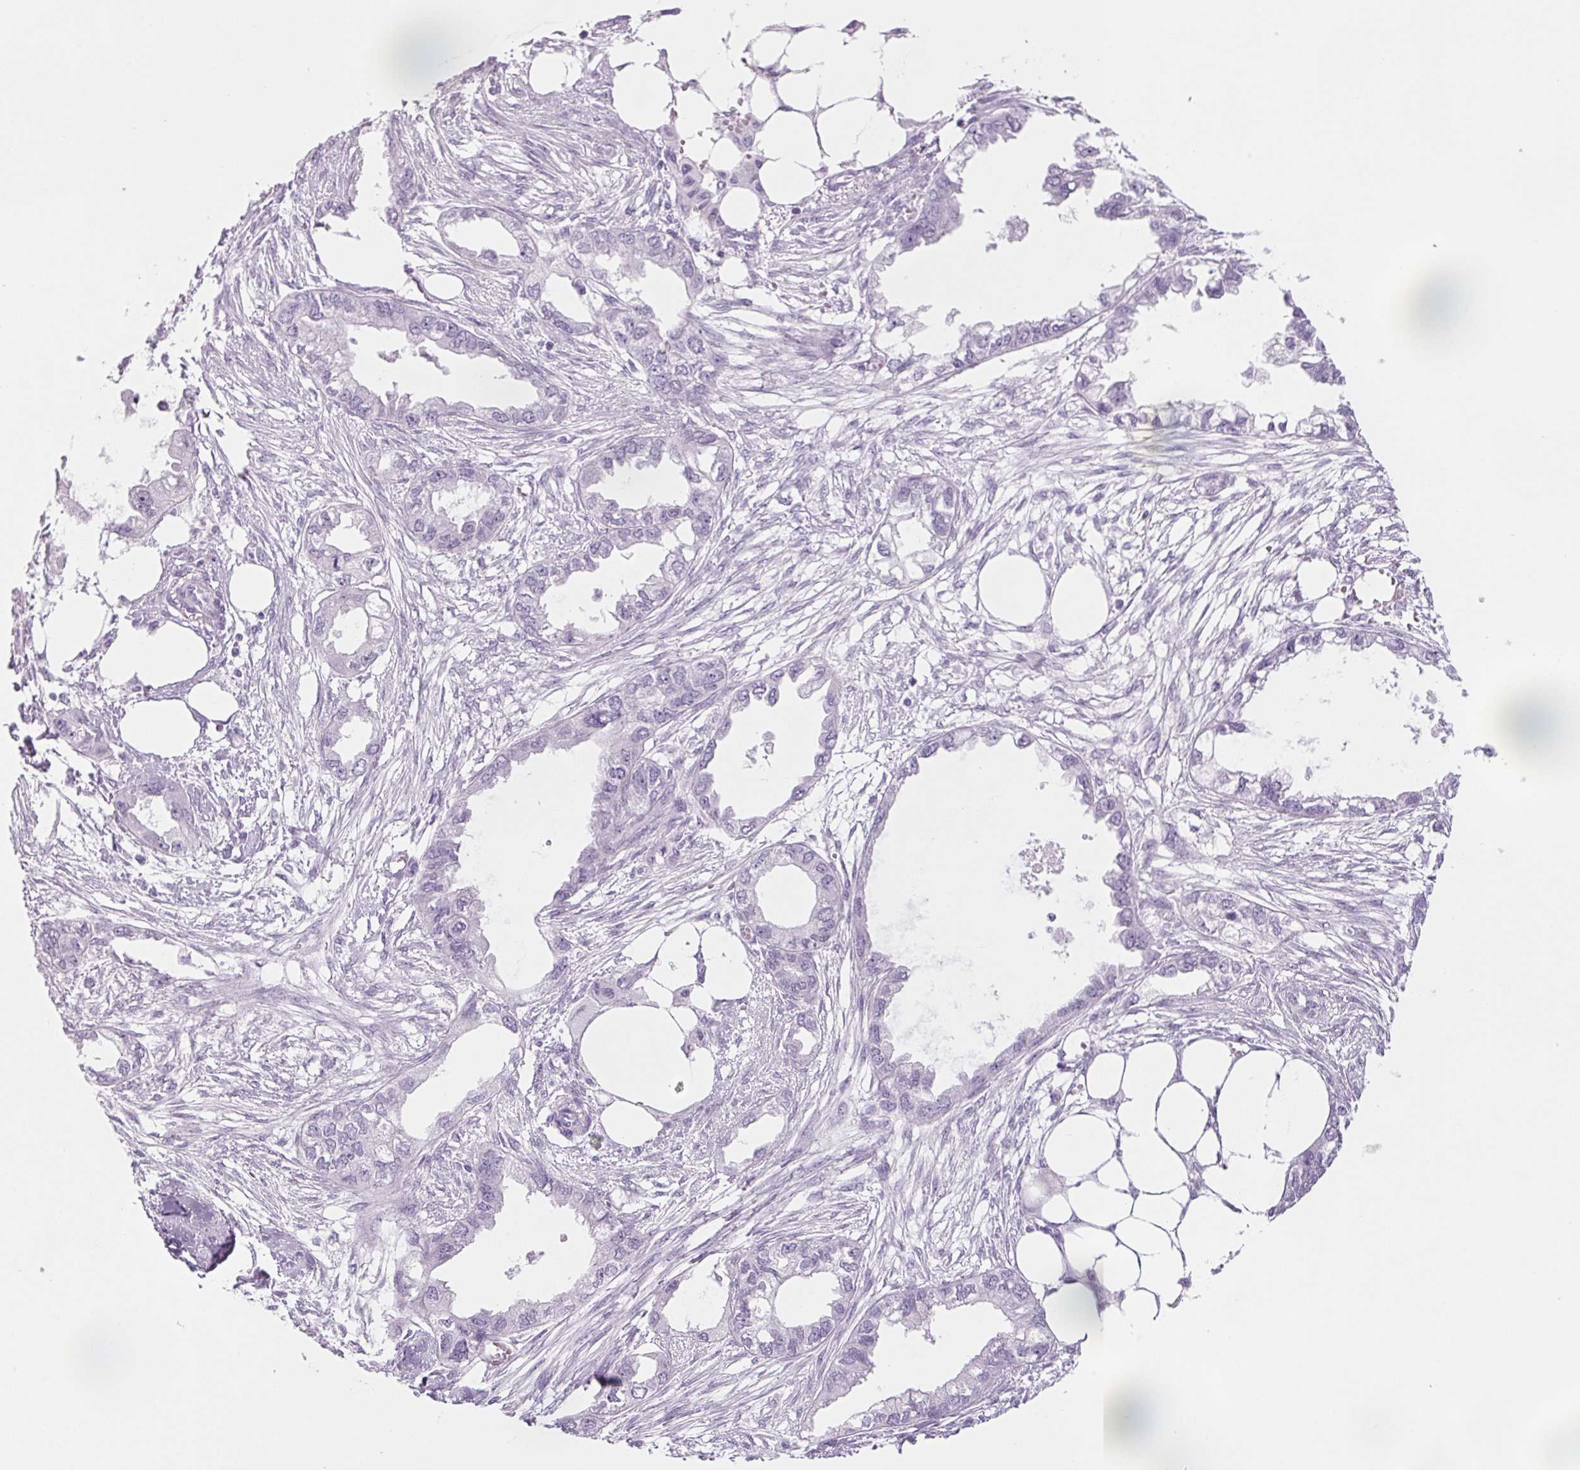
{"staining": {"intensity": "negative", "quantity": "none", "location": "none"}, "tissue": "endometrial cancer", "cell_type": "Tumor cells", "image_type": "cancer", "snomed": [{"axis": "morphology", "description": "Adenocarcinoma, NOS"}, {"axis": "morphology", "description": "Adenocarcinoma, metastatic, NOS"}, {"axis": "topography", "description": "Adipose tissue"}, {"axis": "topography", "description": "Endometrium"}], "caption": "Endometrial adenocarcinoma was stained to show a protein in brown. There is no significant expression in tumor cells.", "gene": "PPP1R1A", "patient": {"sex": "female", "age": 67}}